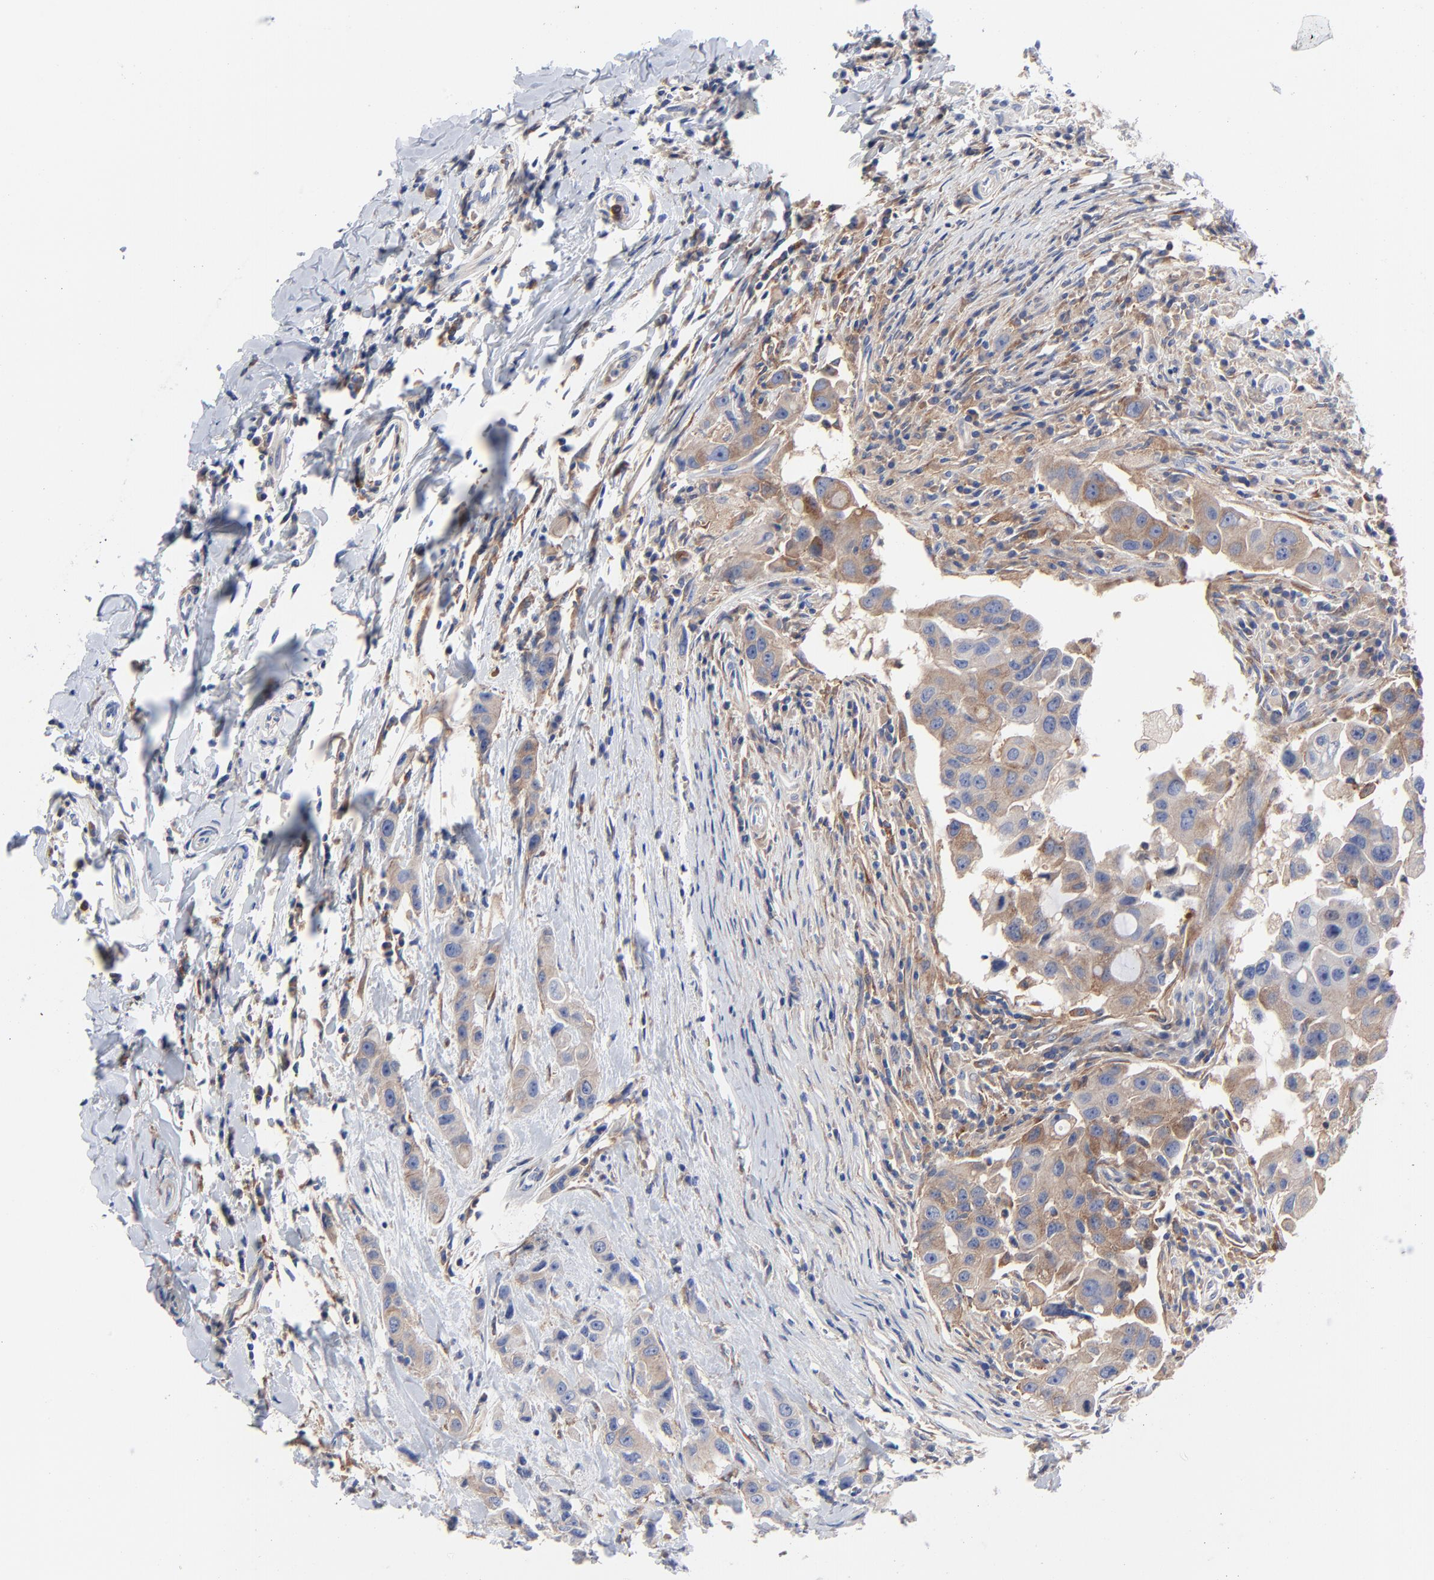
{"staining": {"intensity": "moderate", "quantity": ">75%", "location": "cytoplasmic/membranous"}, "tissue": "breast cancer", "cell_type": "Tumor cells", "image_type": "cancer", "snomed": [{"axis": "morphology", "description": "Duct carcinoma"}, {"axis": "topography", "description": "Breast"}], "caption": "IHC image of breast infiltrating ductal carcinoma stained for a protein (brown), which reveals medium levels of moderate cytoplasmic/membranous staining in about >75% of tumor cells.", "gene": "STAT2", "patient": {"sex": "female", "age": 27}}